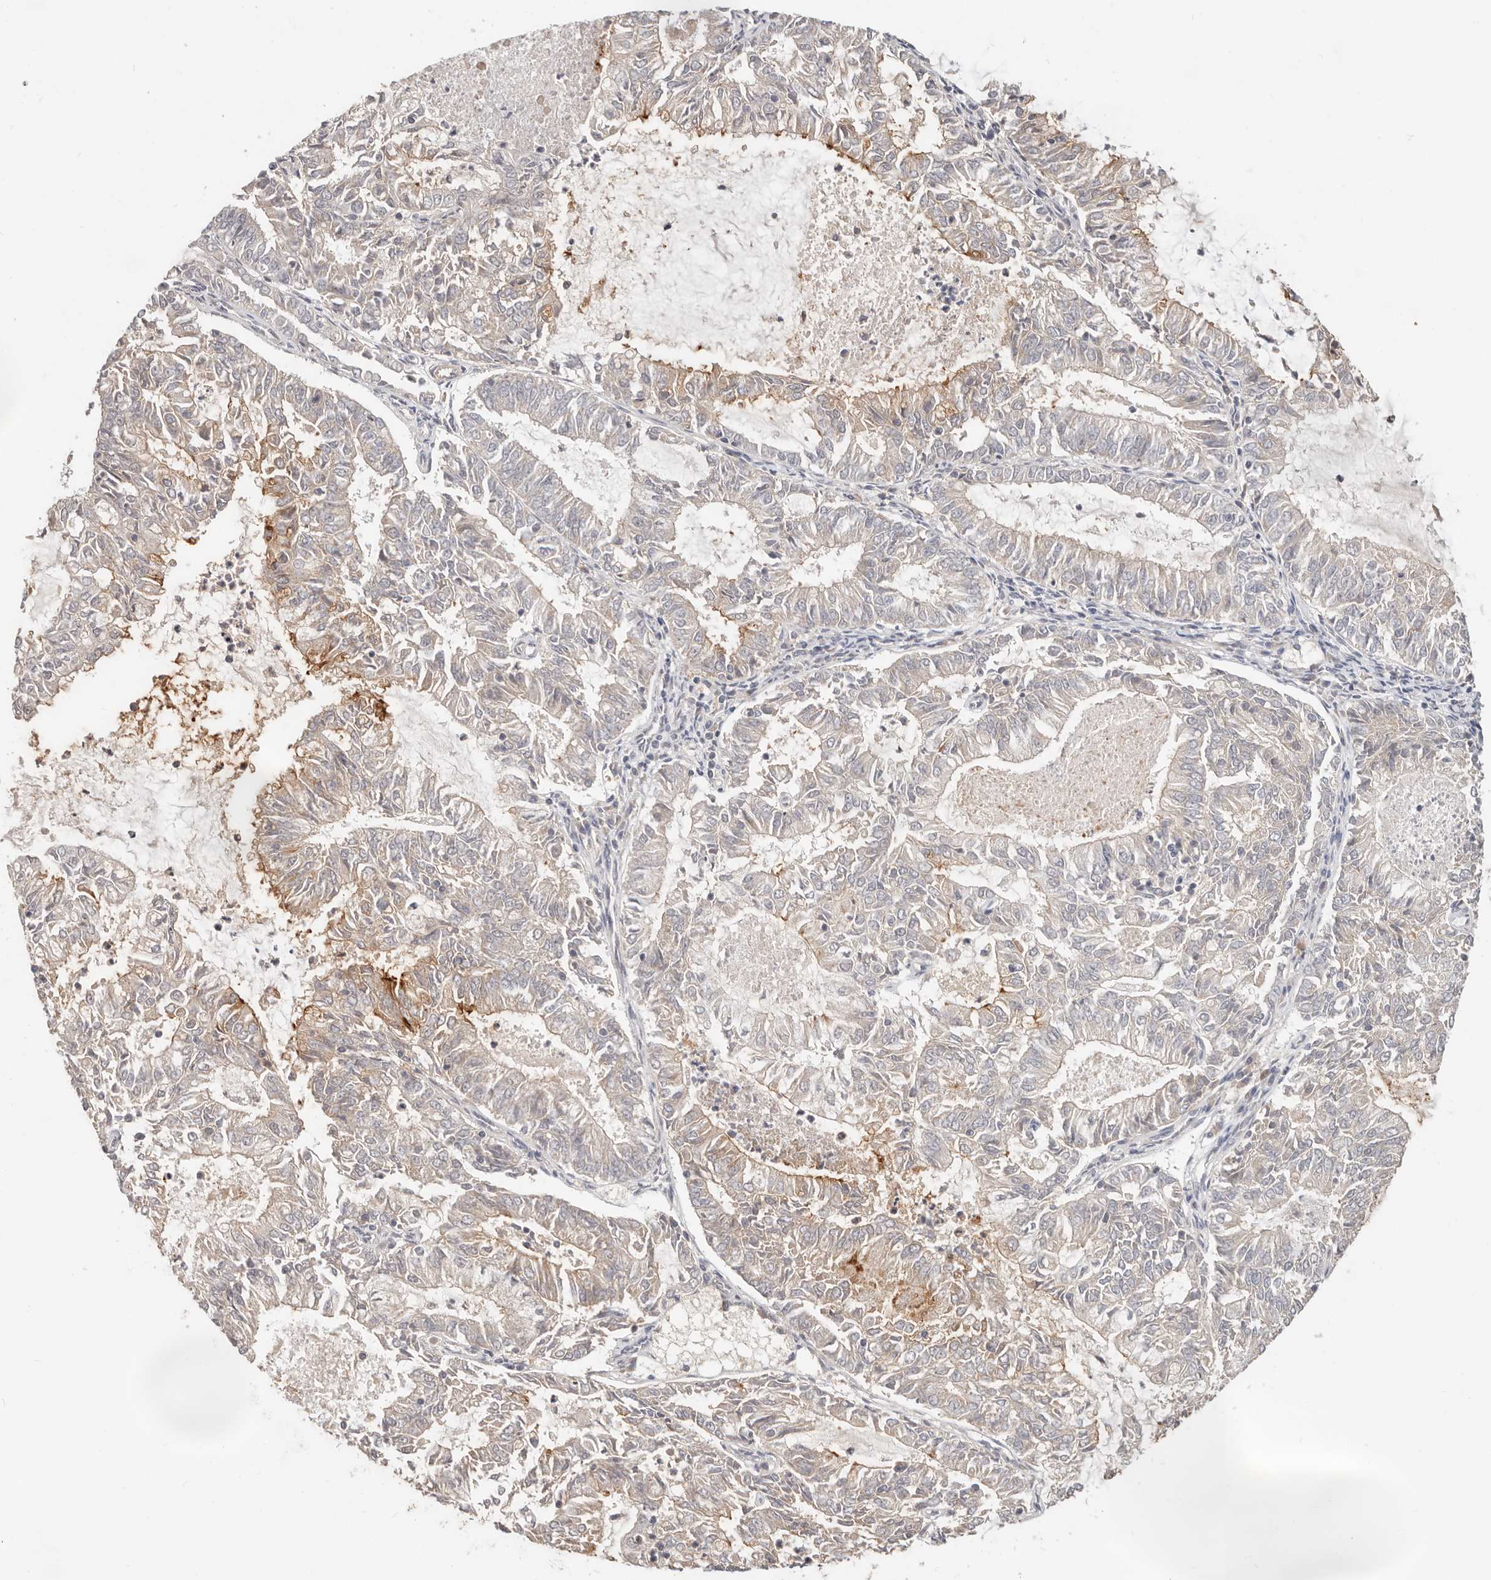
{"staining": {"intensity": "weak", "quantity": "25%-75%", "location": "cytoplasmic/membranous"}, "tissue": "endometrial cancer", "cell_type": "Tumor cells", "image_type": "cancer", "snomed": [{"axis": "morphology", "description": "Adenocarcinoma, NOS"}, {"axis": "topography", "description": "Endometrium"}], "caption": "A brown stain shows weak cytoplasmic/membranous expression of a protein in endometrial cancer tumor cells.", "gene": "ZRANB1", "patient": {"sex": "female", "age": 57}}